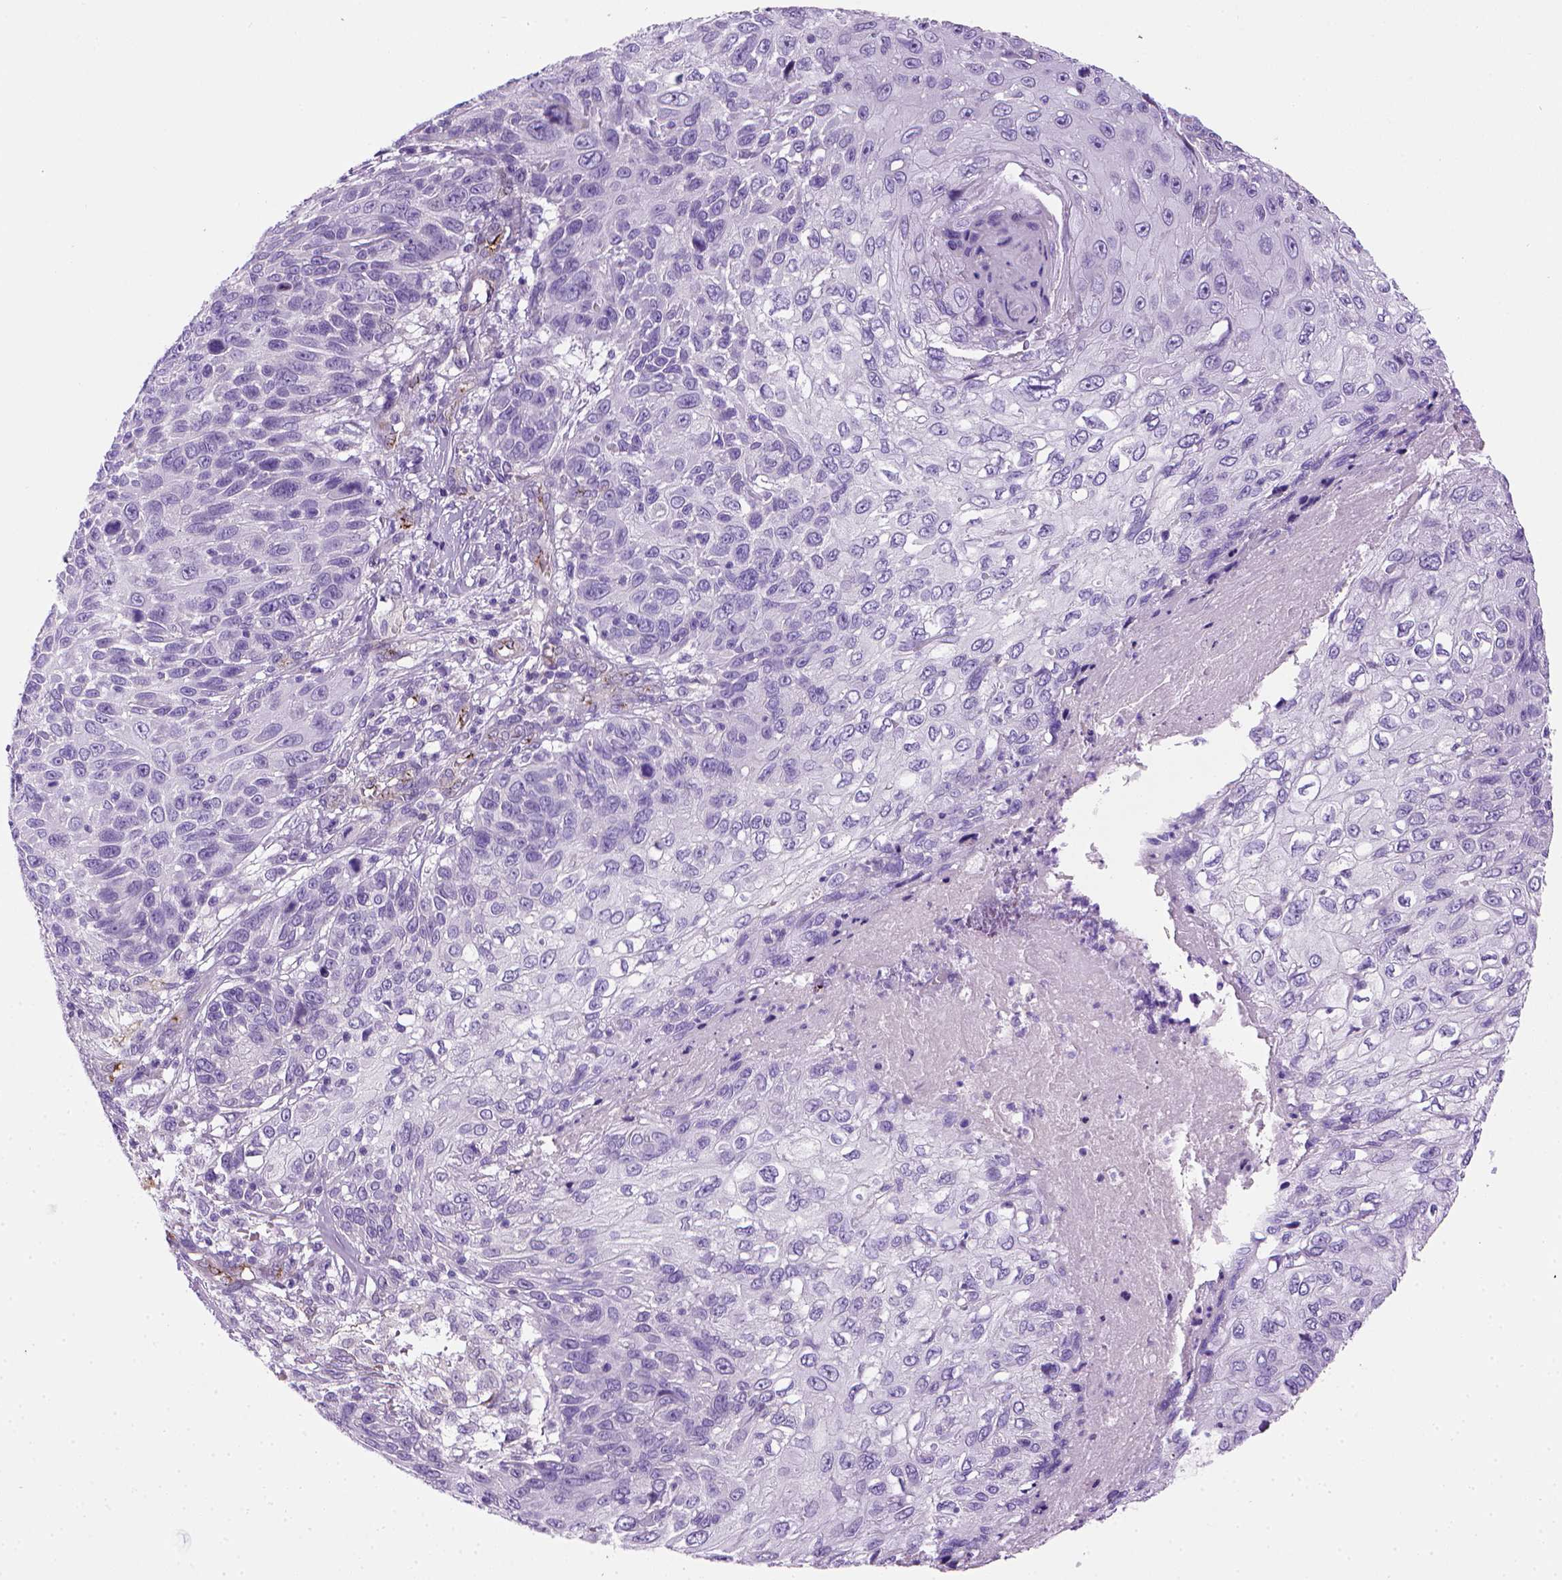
{"staining": {"intensity": "negative", "quantity": "none", "location": "none"}, "tissue": "skin cancer", "cell_type": "Tumor cells", "image_type": "cancer", "snomed": [{"axis": "morphology", "description": "Squamous cell carcinoma, NOS"}, {"axis": "topography", "description": "Skin"}], "caption": "This is an IHC photomicrograph of human skin cancer (squamous cell carcinoma). There is no positivity in tumor cells.", "gene": "VWF", "patient": {"sex": "male", "age": 92}}